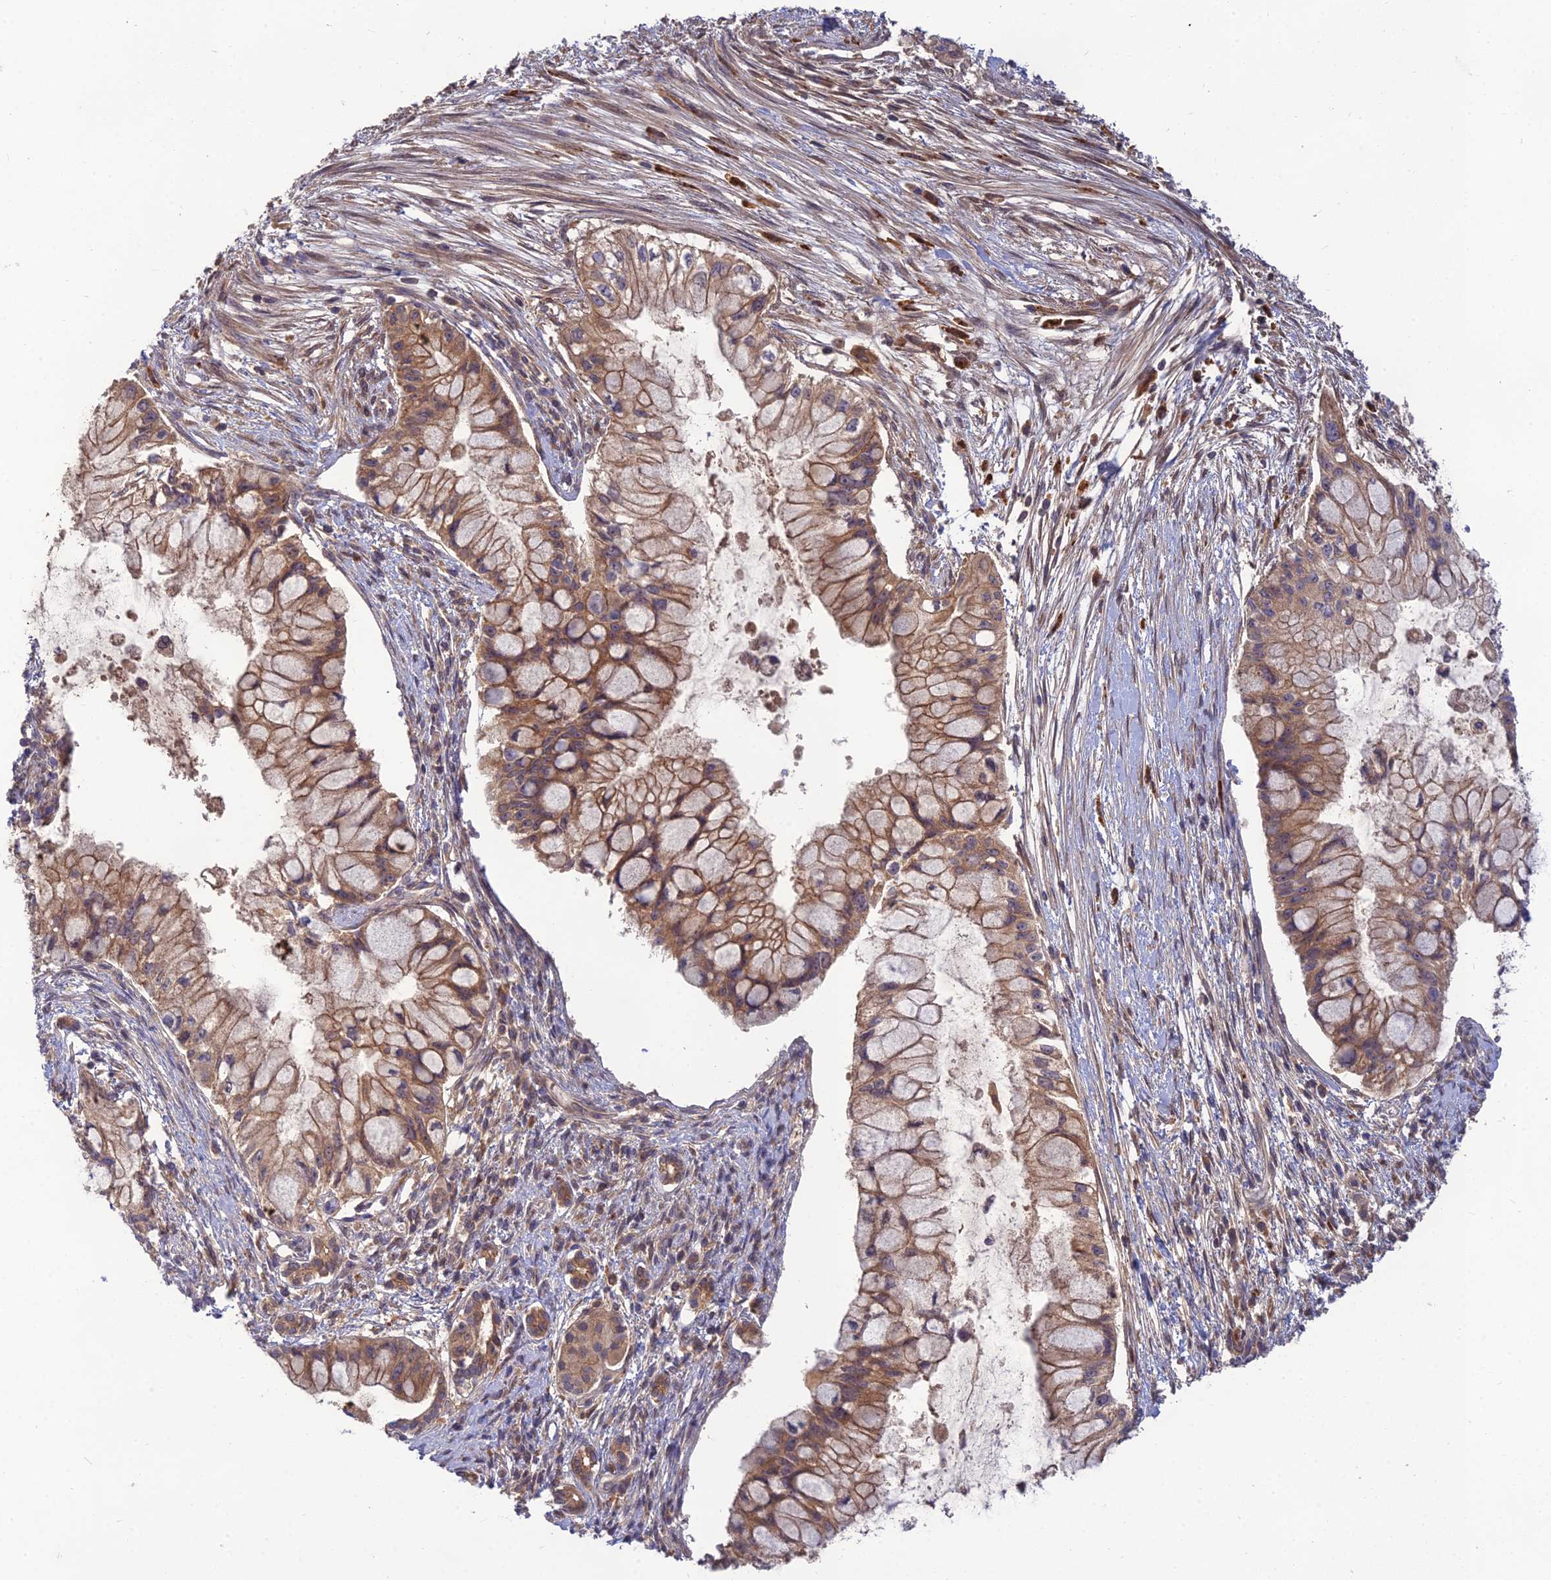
{"staining": {"intensity": "moderate", "quantity": ">75%", "location": "cytoplasmic/membranous"}, "tissue": "pancreatic cancer", "cell_type": "Tumor cells", "image_type": "cancer", "snomed": [{"axis": "morphology", "description": "Adenocarcinoma, NOS"}, {"axis": "topography", "description": "Pancreas"}], "caption": "DAB (3,3'-diaminobenzidine) immunohistochemical staining of human pancreatic adenocarcinoma shows moderate cytoplasmic/membranous protein positivity in approximately >75% of tumor cells.", "gene": "FAM151B", "patient": {"sex": "male", "age": 48}}